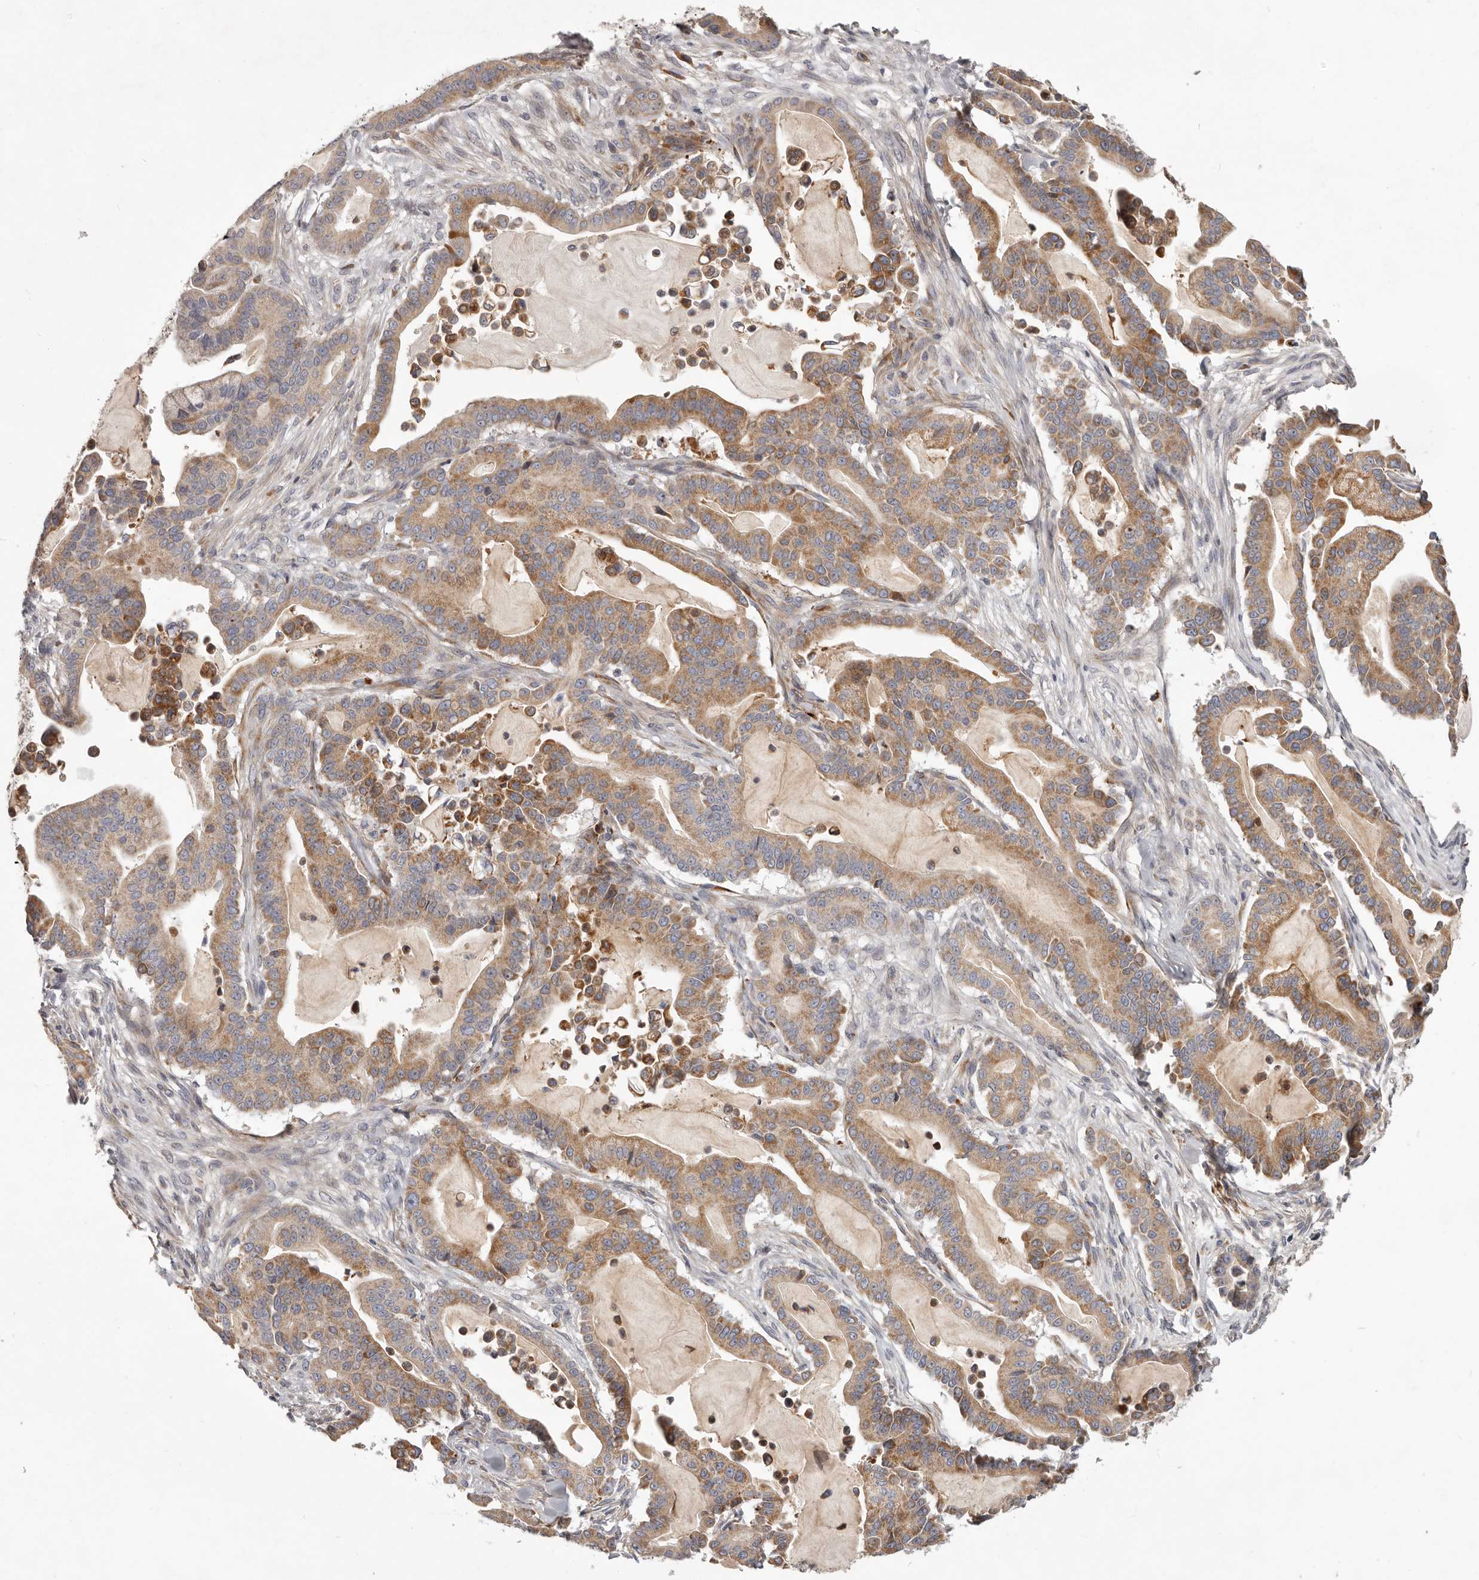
{"staining": {"intensity": "moderate", "quantity": ">75%", "location": "cytoplasmic/membranous"}, "tissue": "pancreatic cancer", "cell_type": "Tumor cells", "image_type": "cancer", "snomed": [{"axis": "morphology", "description": "Adenocarcinoma, NOS"}, {"axis": "topography", "description": "Pancreas"}], "caption": "Immunohistochemical staining of human pancreatic cancer exhibits moderate cytoplasmic/membranous protein expression in about >75% of tumor cells.", "gene": "MRPS10", "patient": {"sex": "male", "age": 63}}